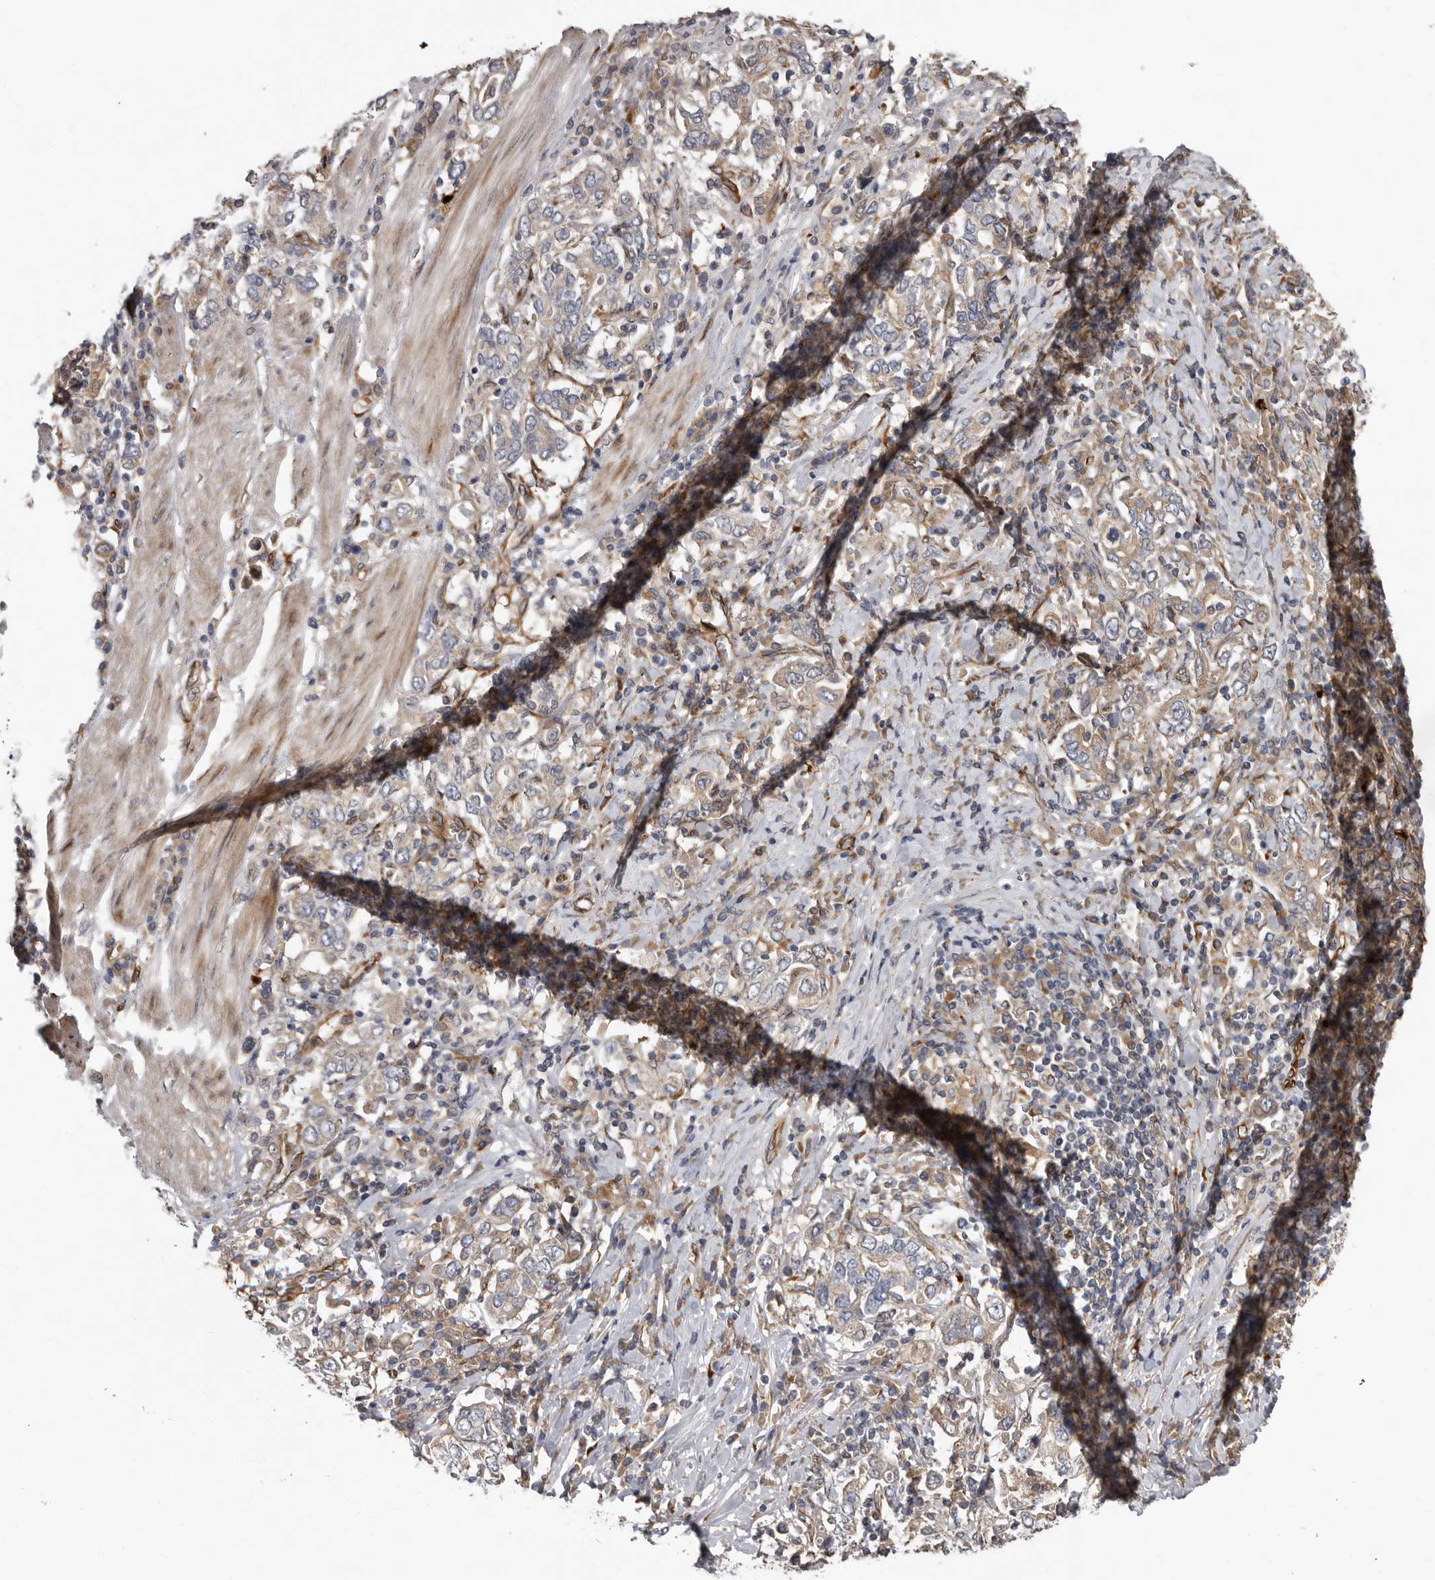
{"staining": {"intensity": "weak", "quantity": "25%-75%", "location": "cytoplasmic/membranous"}, "tissue": "stomach cancer", "cell_type": "Tumor cells", "image_type": "cancer", "snomed": [{"axis": "morphology", "description": "Adenocarcinoma, NOS"}, {"axis": "topography", "description": "Stomach, upper"}], "caption": "Immunohistochemical staining of human stomach adenocarcinoma reveals low levels of weak cytoplasmic/membranous protein staining in about 25%-75% of tumor cells. (IHC, brightfield microscopy, high magnification).", "gene": "MTF1", "patient": {"sex": "male", "age": 62}}